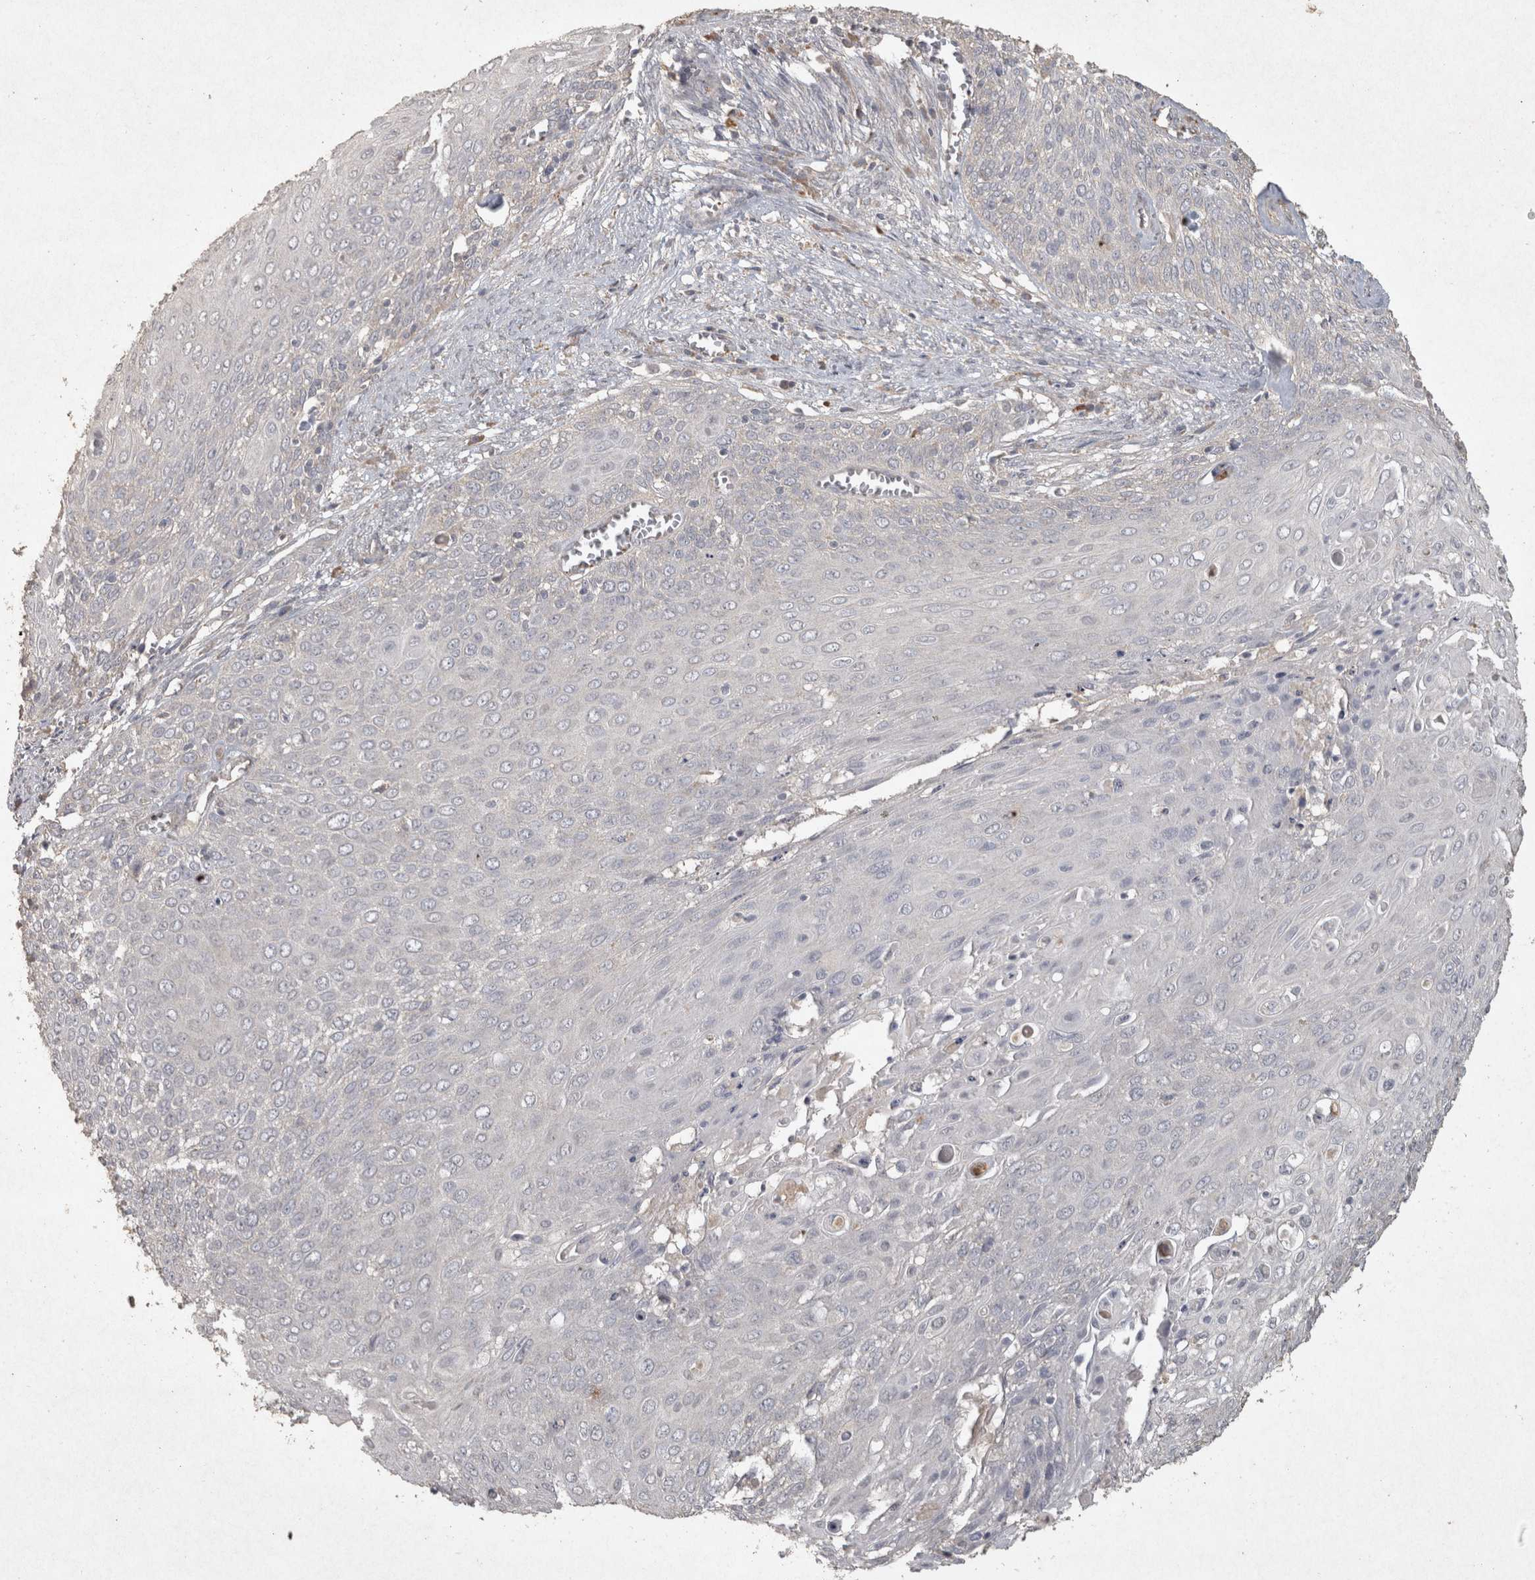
{"staining": {"intensity": "negative", "quantity": "none", "location": "none"}, "tissue": "cervical cancer", "cell_type": "Tumor cells", "image_type": "cancer", "snomed": [{"axis": "morphology", "description": "Squamous cell carcinoma, NOS"}, {"axis": "topography", "description": "Cervix"}], "caption": "High power microscopy micrograph of an immunohistochemistry photomicrograph of cervical squamous cell carcinoma, revealing no significant staining in tumor cells.", "gene": "OSTN", "patient": {"sex": "female", "age": 39}}